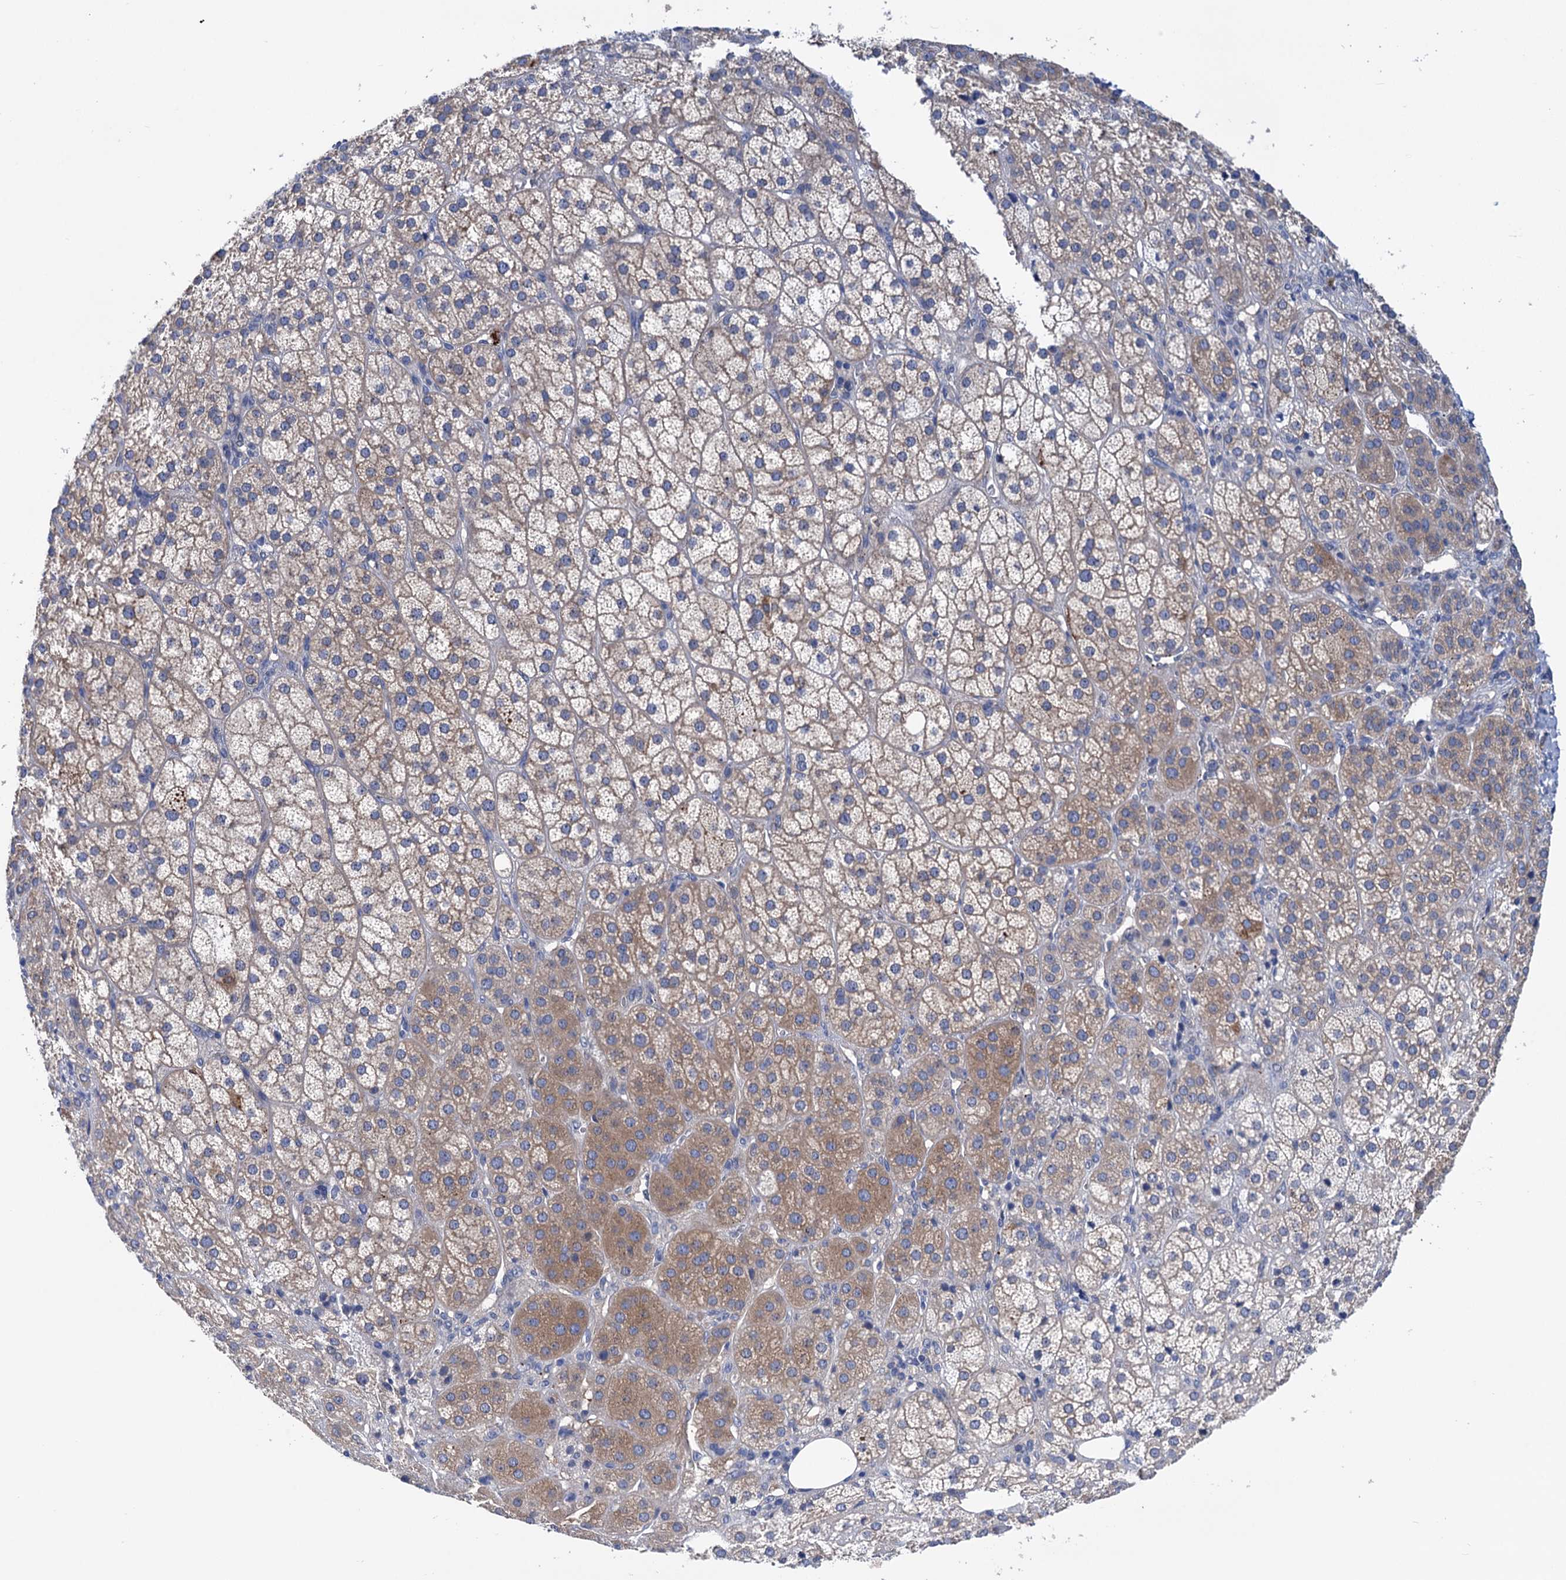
{"staining": {"intensity": "moderate", "quantity": "<25%", "location": "cytoplasmic/membranous"}, "tissue": "adrenal gland", "cell_type": "Glandular cells", "image_type": "normal", "snomed": [{"axis": "morphology", "description": "Normal tissue, NOS"}, {"axis": "topography", "description": "Adrenal gland"}], "caption": "Immunohistochemical staining of benign human adrenal gland displays <25% levels of moderate cytoplasmic/membranous protein staining in approximately <25% of glandular cells. The staining is performed using DAB (3,3'-diaminobenzidine) brown chromogen to label protein expression. The nuclei are counter-stained blue using hematoxylin.", "gene": "ZNRD2", "patient": {"sex": "female", "age": 57}}